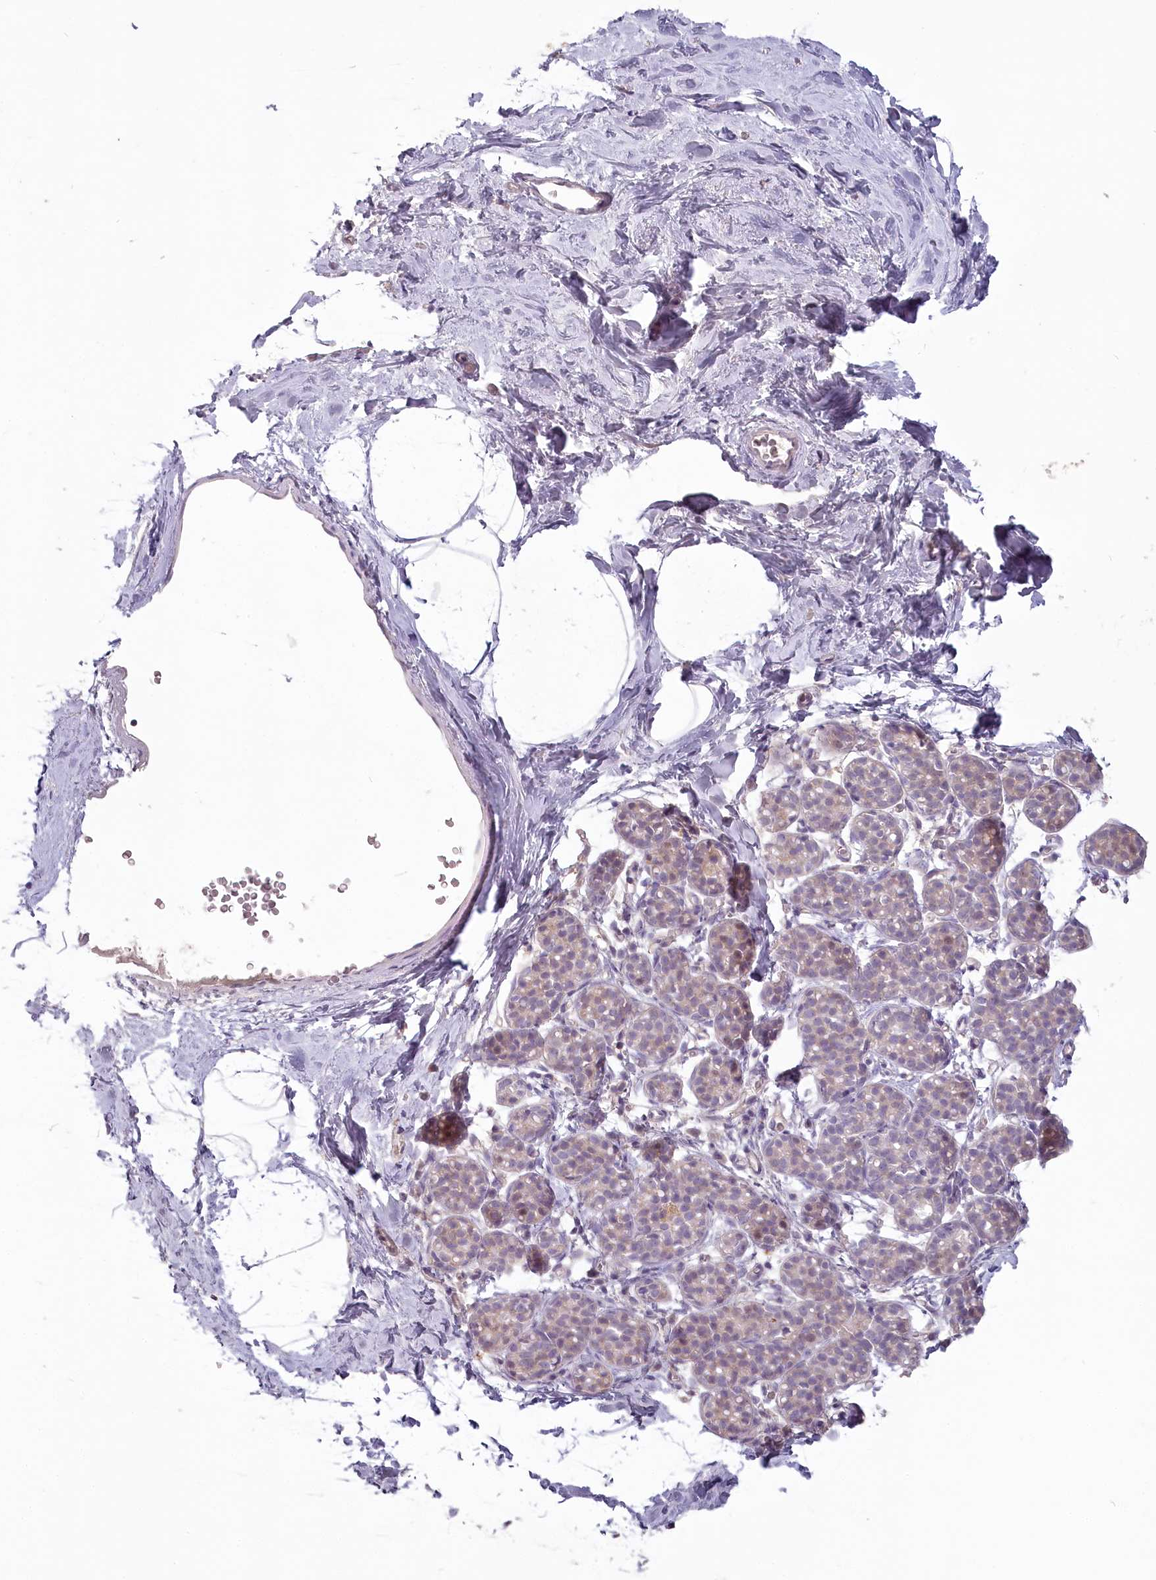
{"staining": {"intensity": "negative", "quantity": "none", "location": "none"}, "tissue": "breast", "cell_type": "Adipocytes", "image_type": "normal", "snomed": [{"axis": "morphology", "description": "Normal tissue, NOS"}, {"axis": "topography", "description": "Breast"}], "caption": "Immunohistochemistry (IHC) photomicrograph of benign breast: breast stained with DAB (3,3'-diaminobenzidine) exhibits no significant protein expression in adipocytes.", "gene": "USP11", "patient": {"sex": "female", "age": 62}}